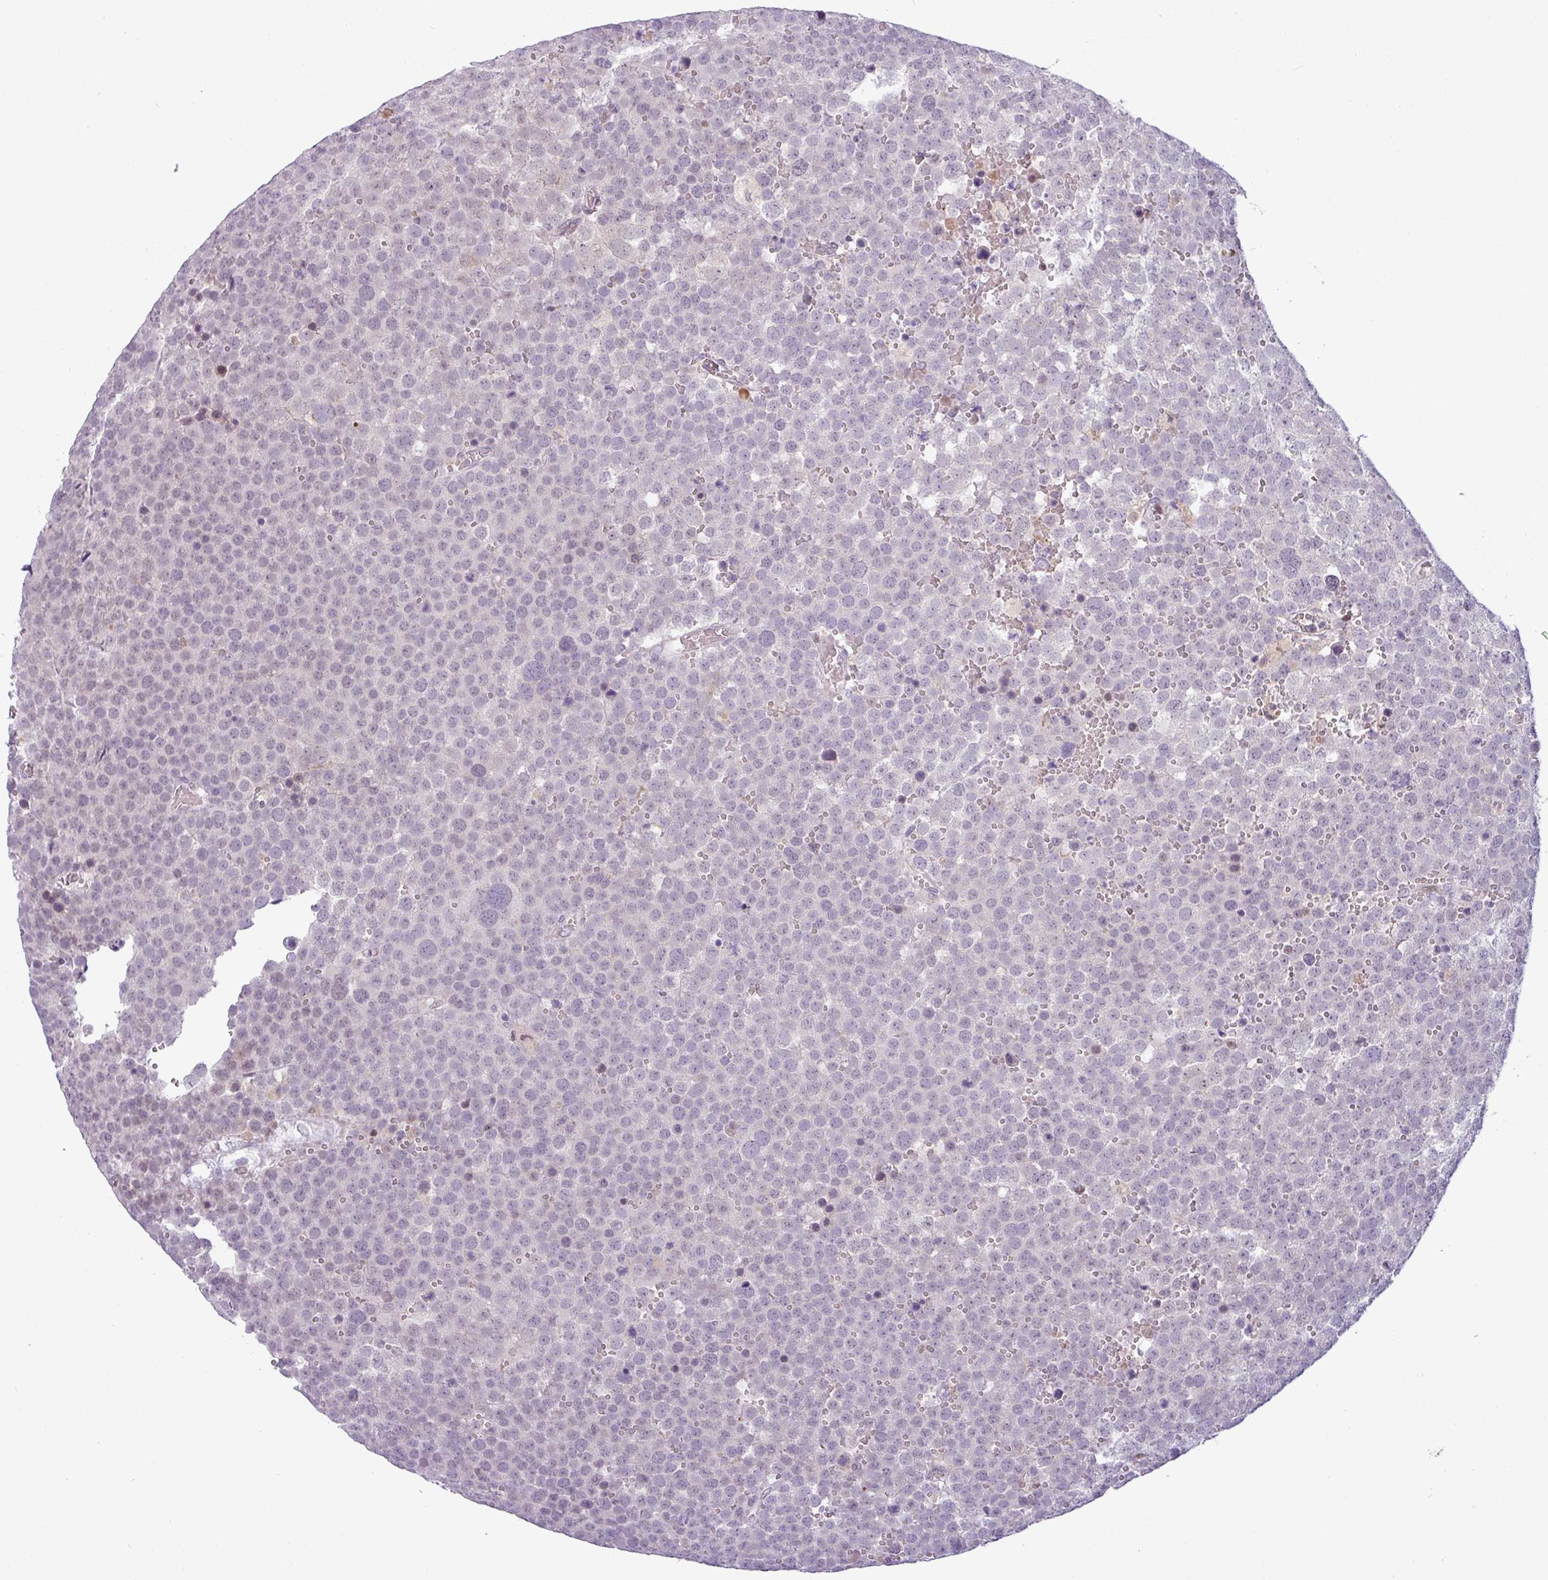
{"staining": {"intensity": "negative", "quantity": "none", "location": "none"}, "tissue": "testis cancer", "cell_type": "Tumor cells", "image_type": "cancer", "snomed": [{"axis": "morphology", "description": "Seminoma, NOS"}, {"axis": "topography", "description": "Testis"}], "caption": "IHC of human seminoma (testis) shows no positivity in tumor cells. (DAB immunohistochemistry, high magnification).", "gene": "SLC66A2", "patient": {"sex": "male", "age": 71}}